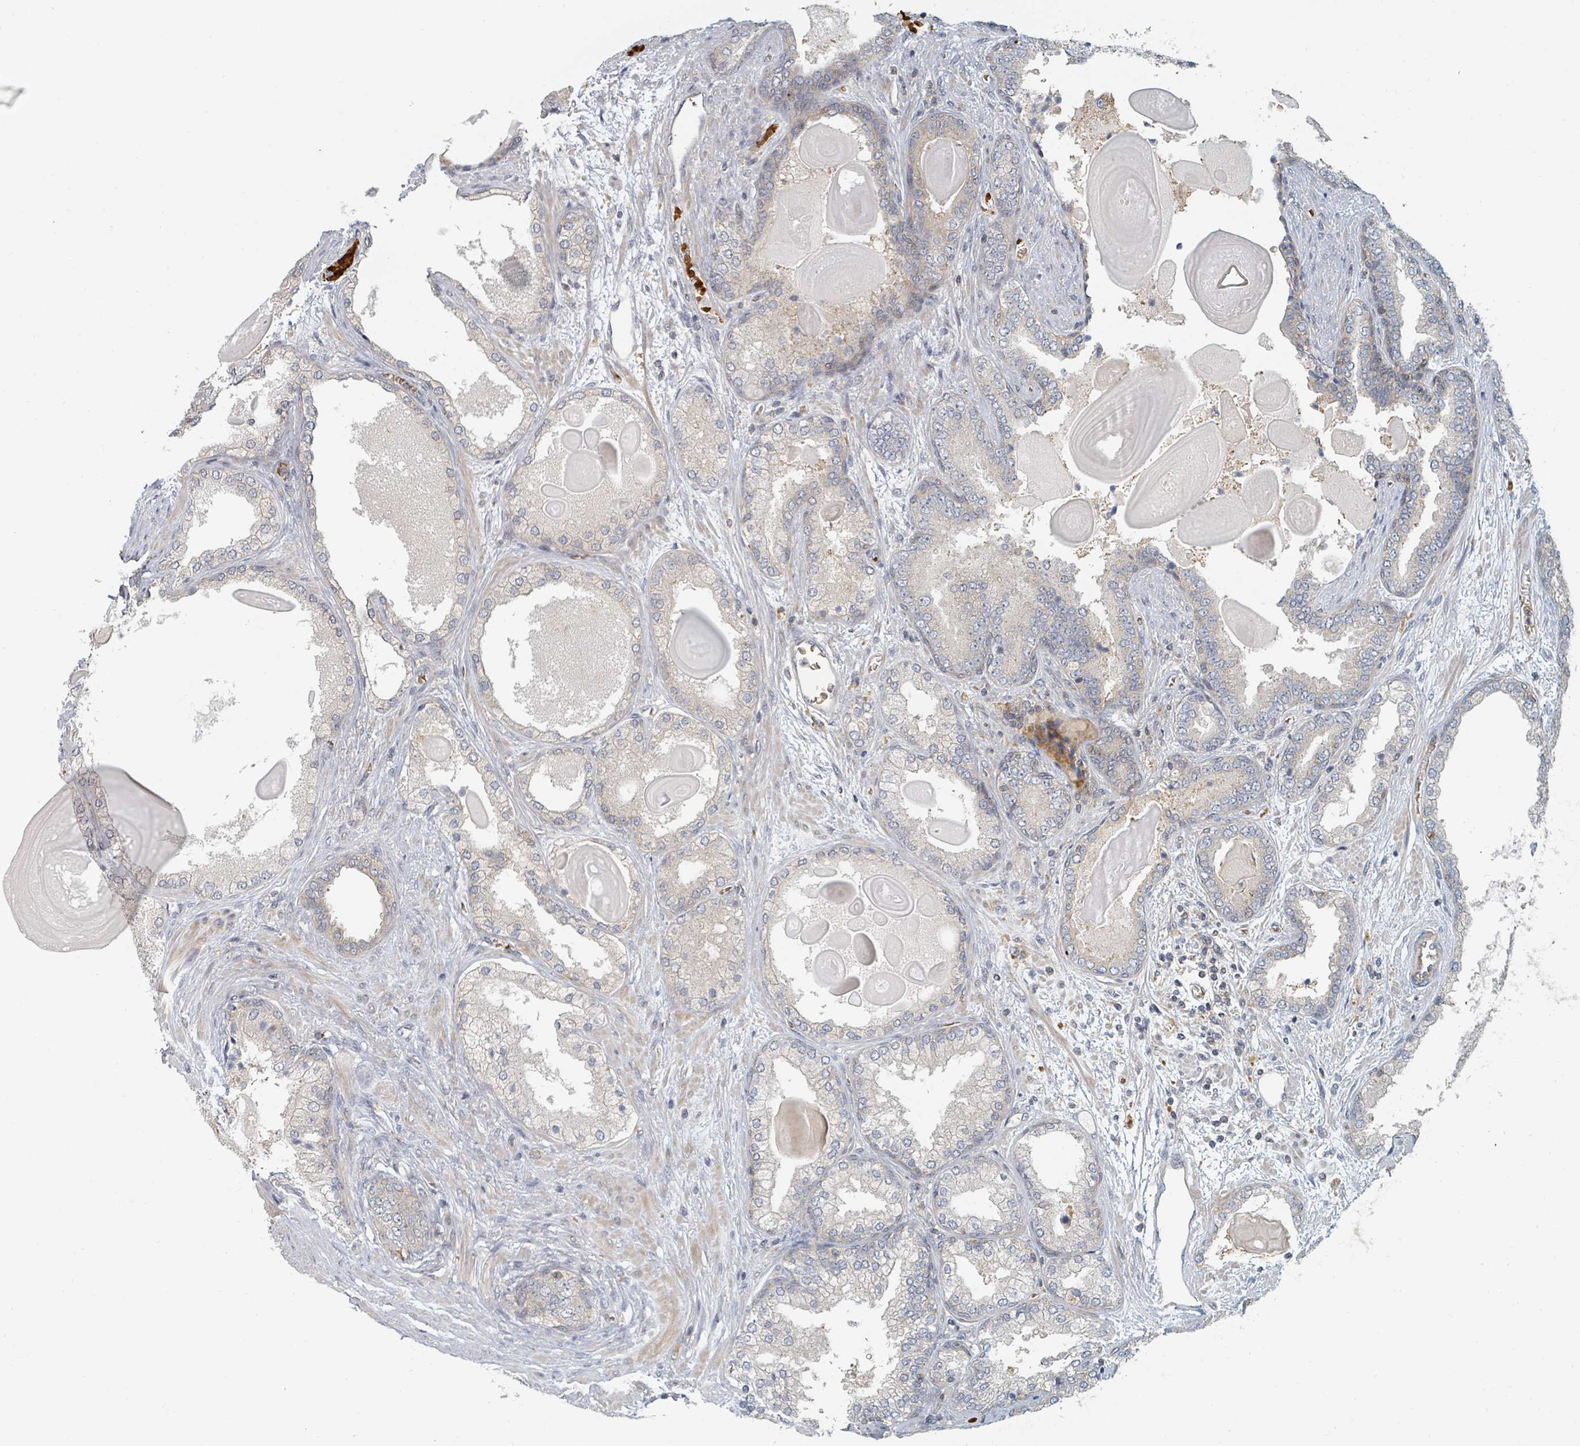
{"staining": {"intensity": "negative", "quantity": "none", "location": "none"}, "tissue": "prostate cancer", "cell_type": "Tumor cells", "image_type": "cancer", "snomed": [{"axis": "morphology", "description": "Adenocarcinoma, High grade"}, {"axis": "topography", "description": "Prostate"}], "caption": "The immunohistochemistry (IHC) image has no significant positivity in tumor cells of prostate high-grade adenocarcinoma tissue. (Immunohistochemistry, brightfield microscopy, high magnification).", "gene": "TRPC4AP", "patient": {"sex": "male", "age": 63}}